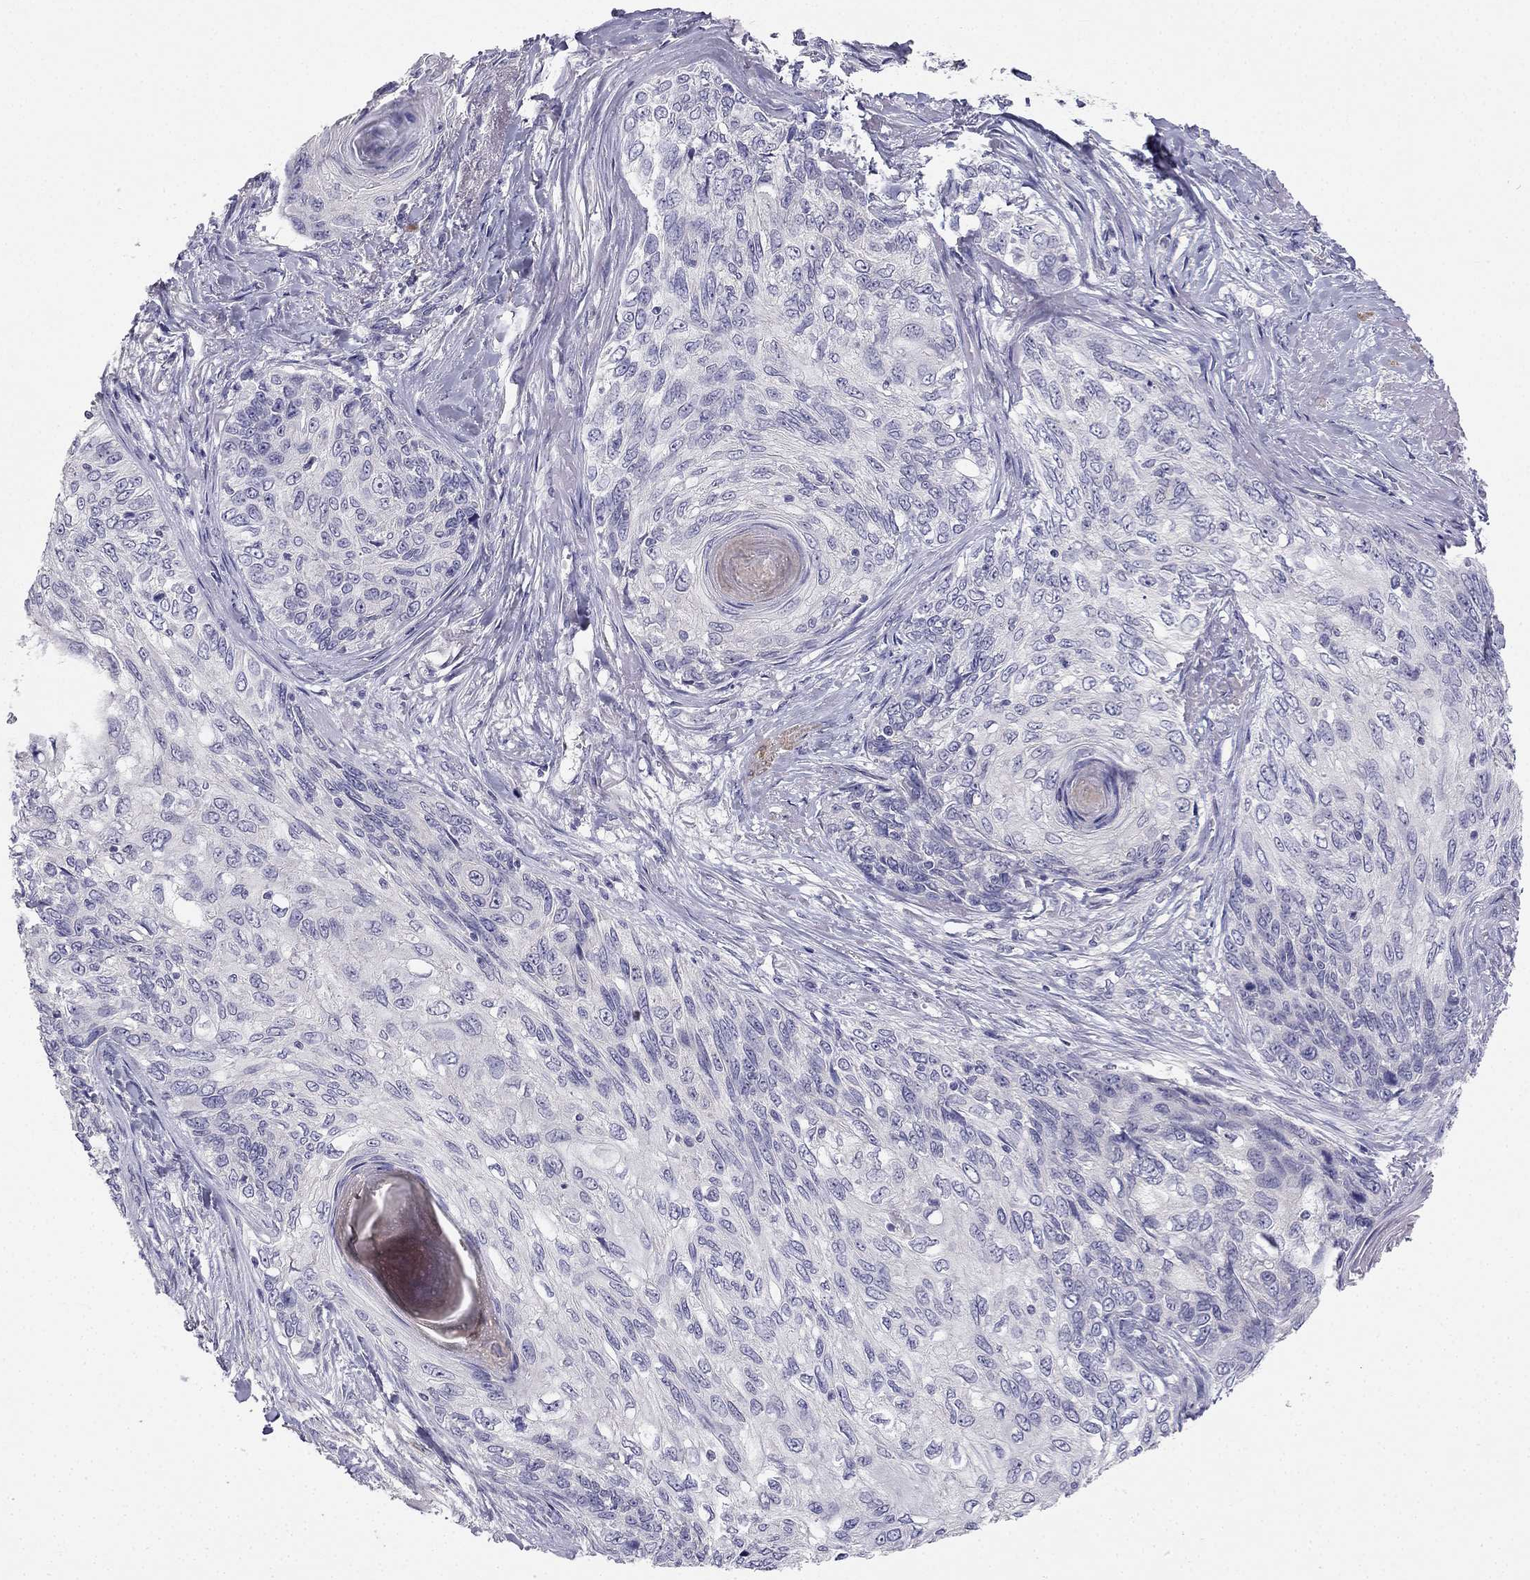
{"staining": {"intensity": "negative", "quantity": "none", "location": "none"}, "tissue": "skin cancer", "cell_type": "Tumor cells", "image_type": "cancer", "snomed": [{"axis": "morphology", "description": "Squamous cell carcinoma, NOS"}, {"axis": "topography", "description": "Skin"}], "caption": "Protein analysis of squamous cell carcinoma (skin) shows no significant positivity in tumor cells.", "gene": "C16orf89", "patient": {"sex": "male", "age": 92}}